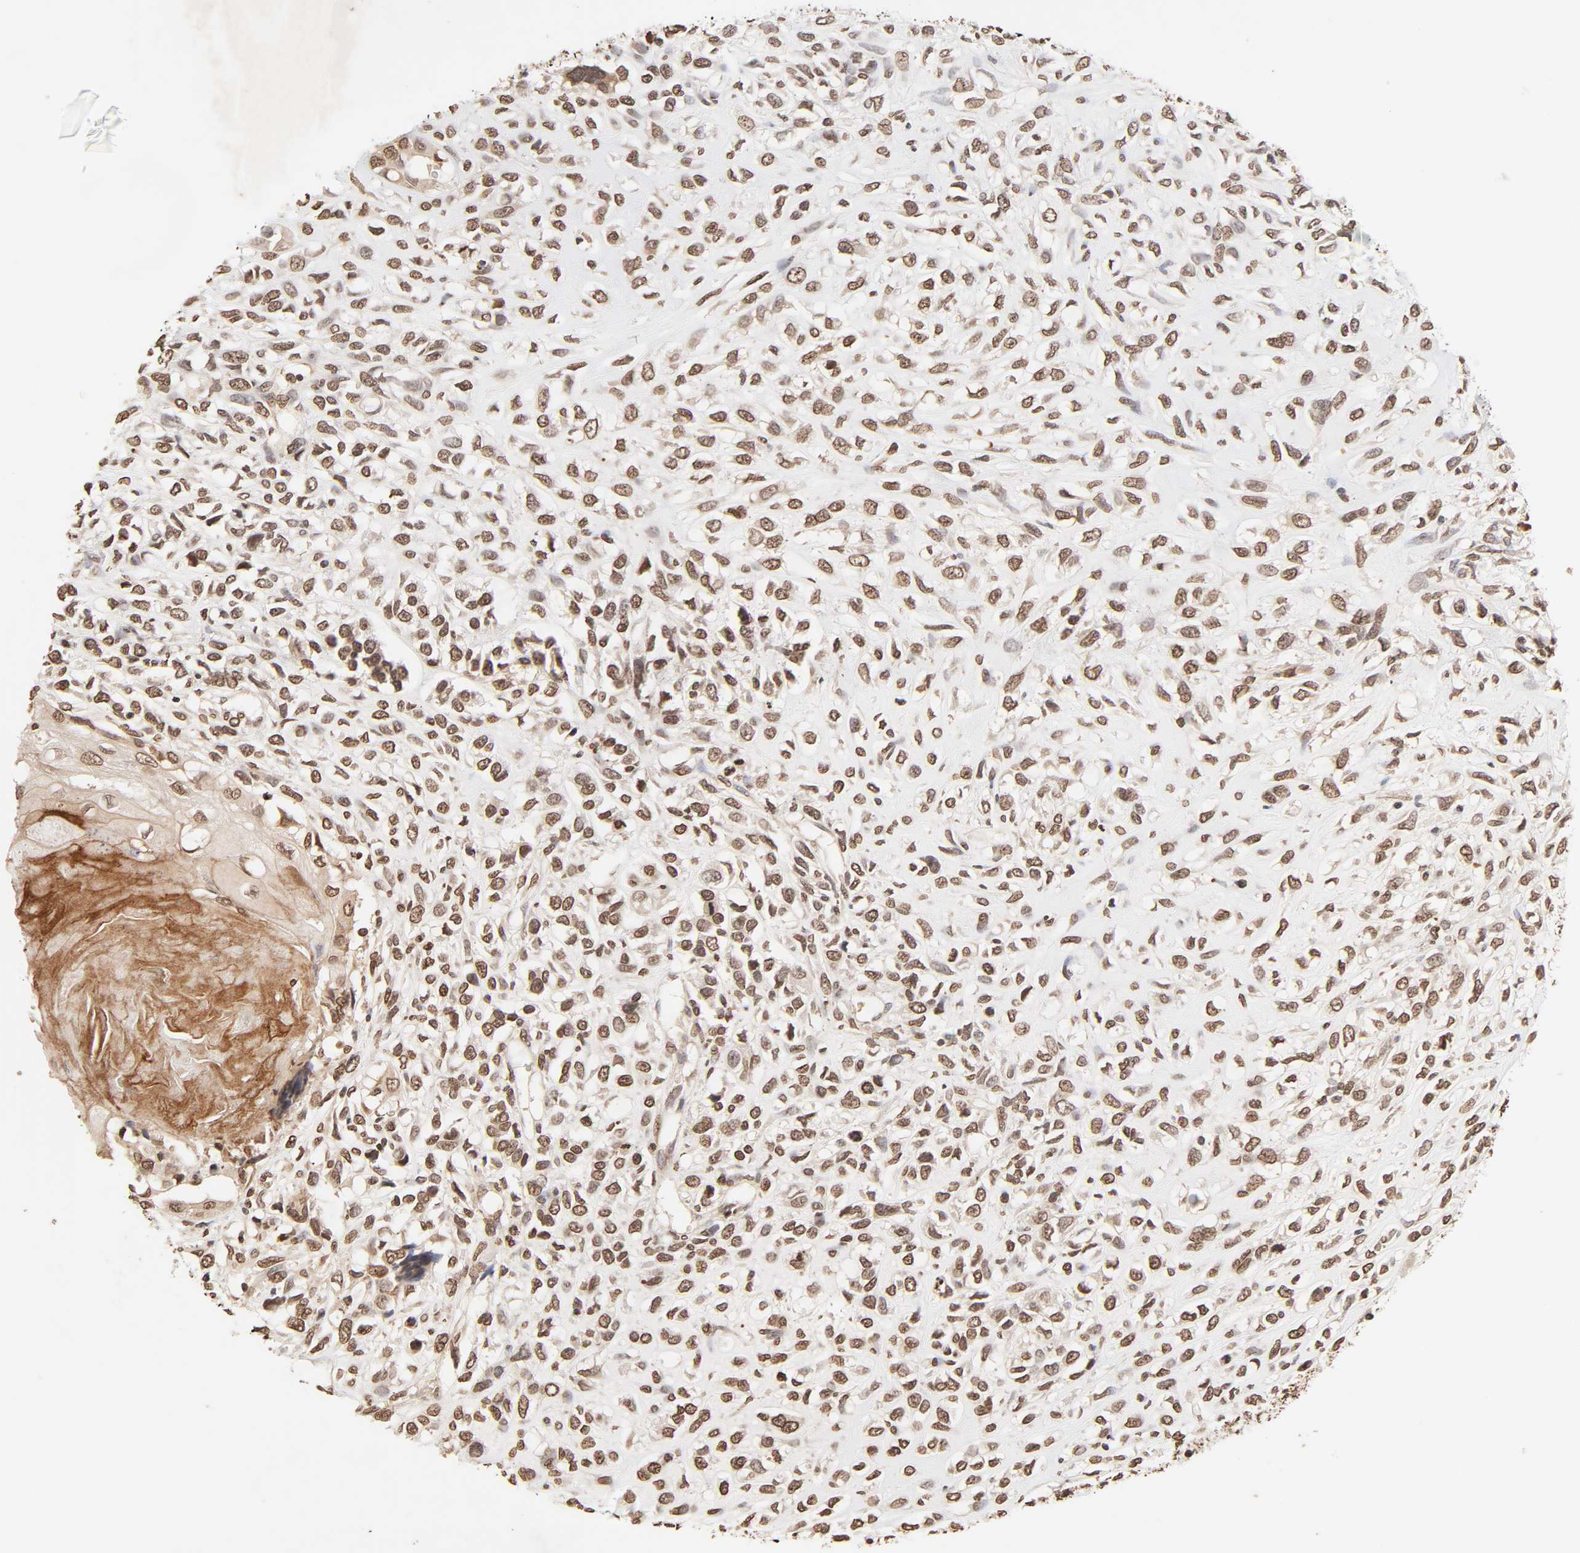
{"staining": {"intensity": "moderate", "quantity": ">75%", "location": "nuclear"}, "tissue": "head and neck cancer", "cell_type": "Tumor cells", "image_type": "cancer", "snomed": [{"axis": "morphology", "description": "Necrosis, NOS"}, {"axis": "morphology", "description": "Neoplasm, malignant, NOS"}, {"axis": "topography", "description": "Salivary gland"}, {"axis": "topography", "description": "Head-Neck"}], "caption": "Moderate nuclear protein expression is appreciated in about >75% of tumor cells in neoplasm (malignant) (head and neck).", "gene": "TBL1X", "patient": {"sex": "male", "age": 43}}